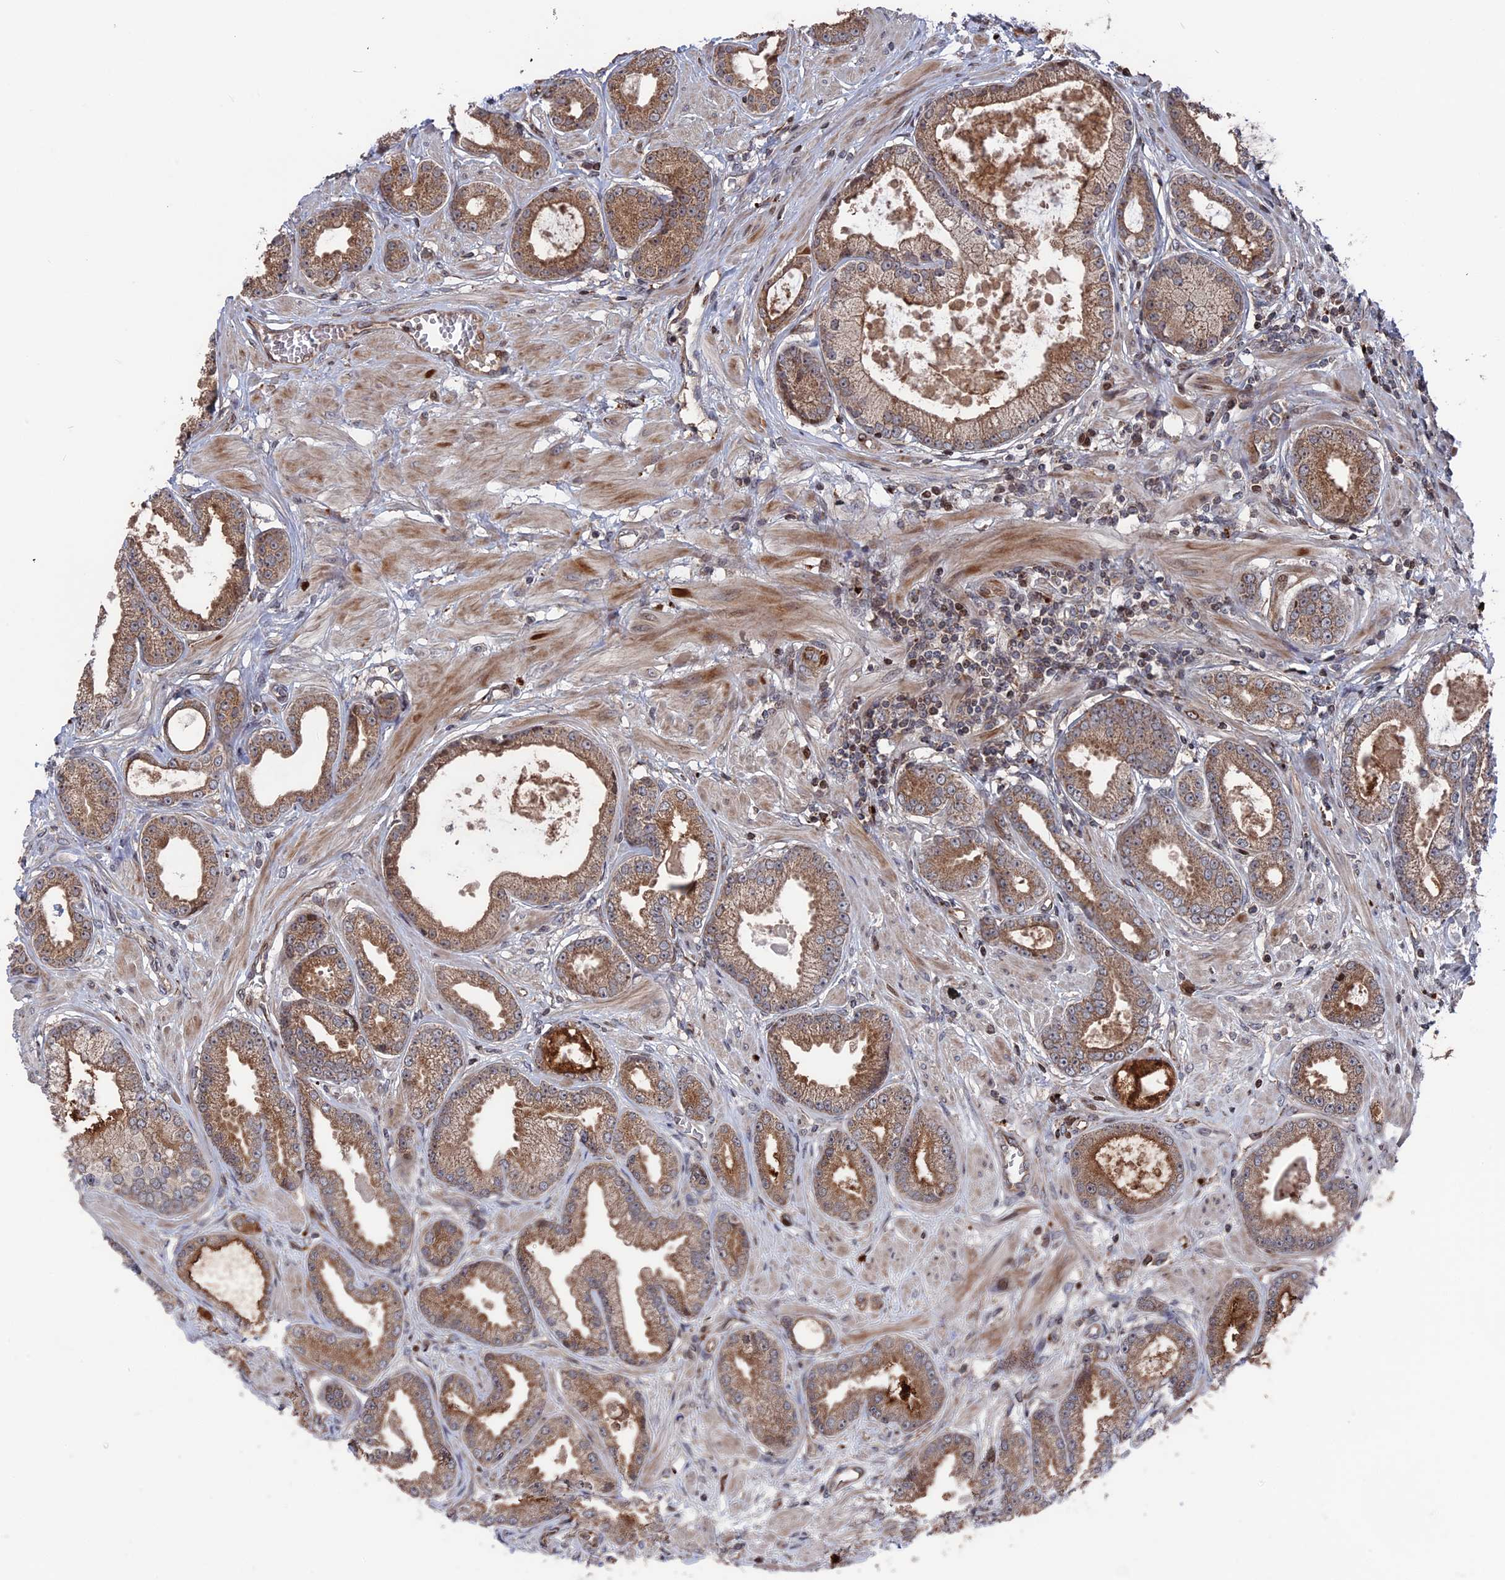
{"staining": {"intensity": "moderate", "quantity": ">75%", "location": "cytoplasmic/membranous"}, "tissue": "prostate cancer", "cell_type": "Tumor cells", "image_type": "cancer", "snomed": [{"axis": "morphology", "description": "Adenocarcinoma, Low grade"}, {"axis": "topography", "description": "Prostate"}], "caption": "Prostate cancer (low-grade adenocarcinoma) tissue displays moderate cytoplasmic/membranous staining in approximately >75% of tumor cells, visualized by immunohistochemistry.", "gene": "PLA2G15", "patient": {"sex": "male", "age": 64}}